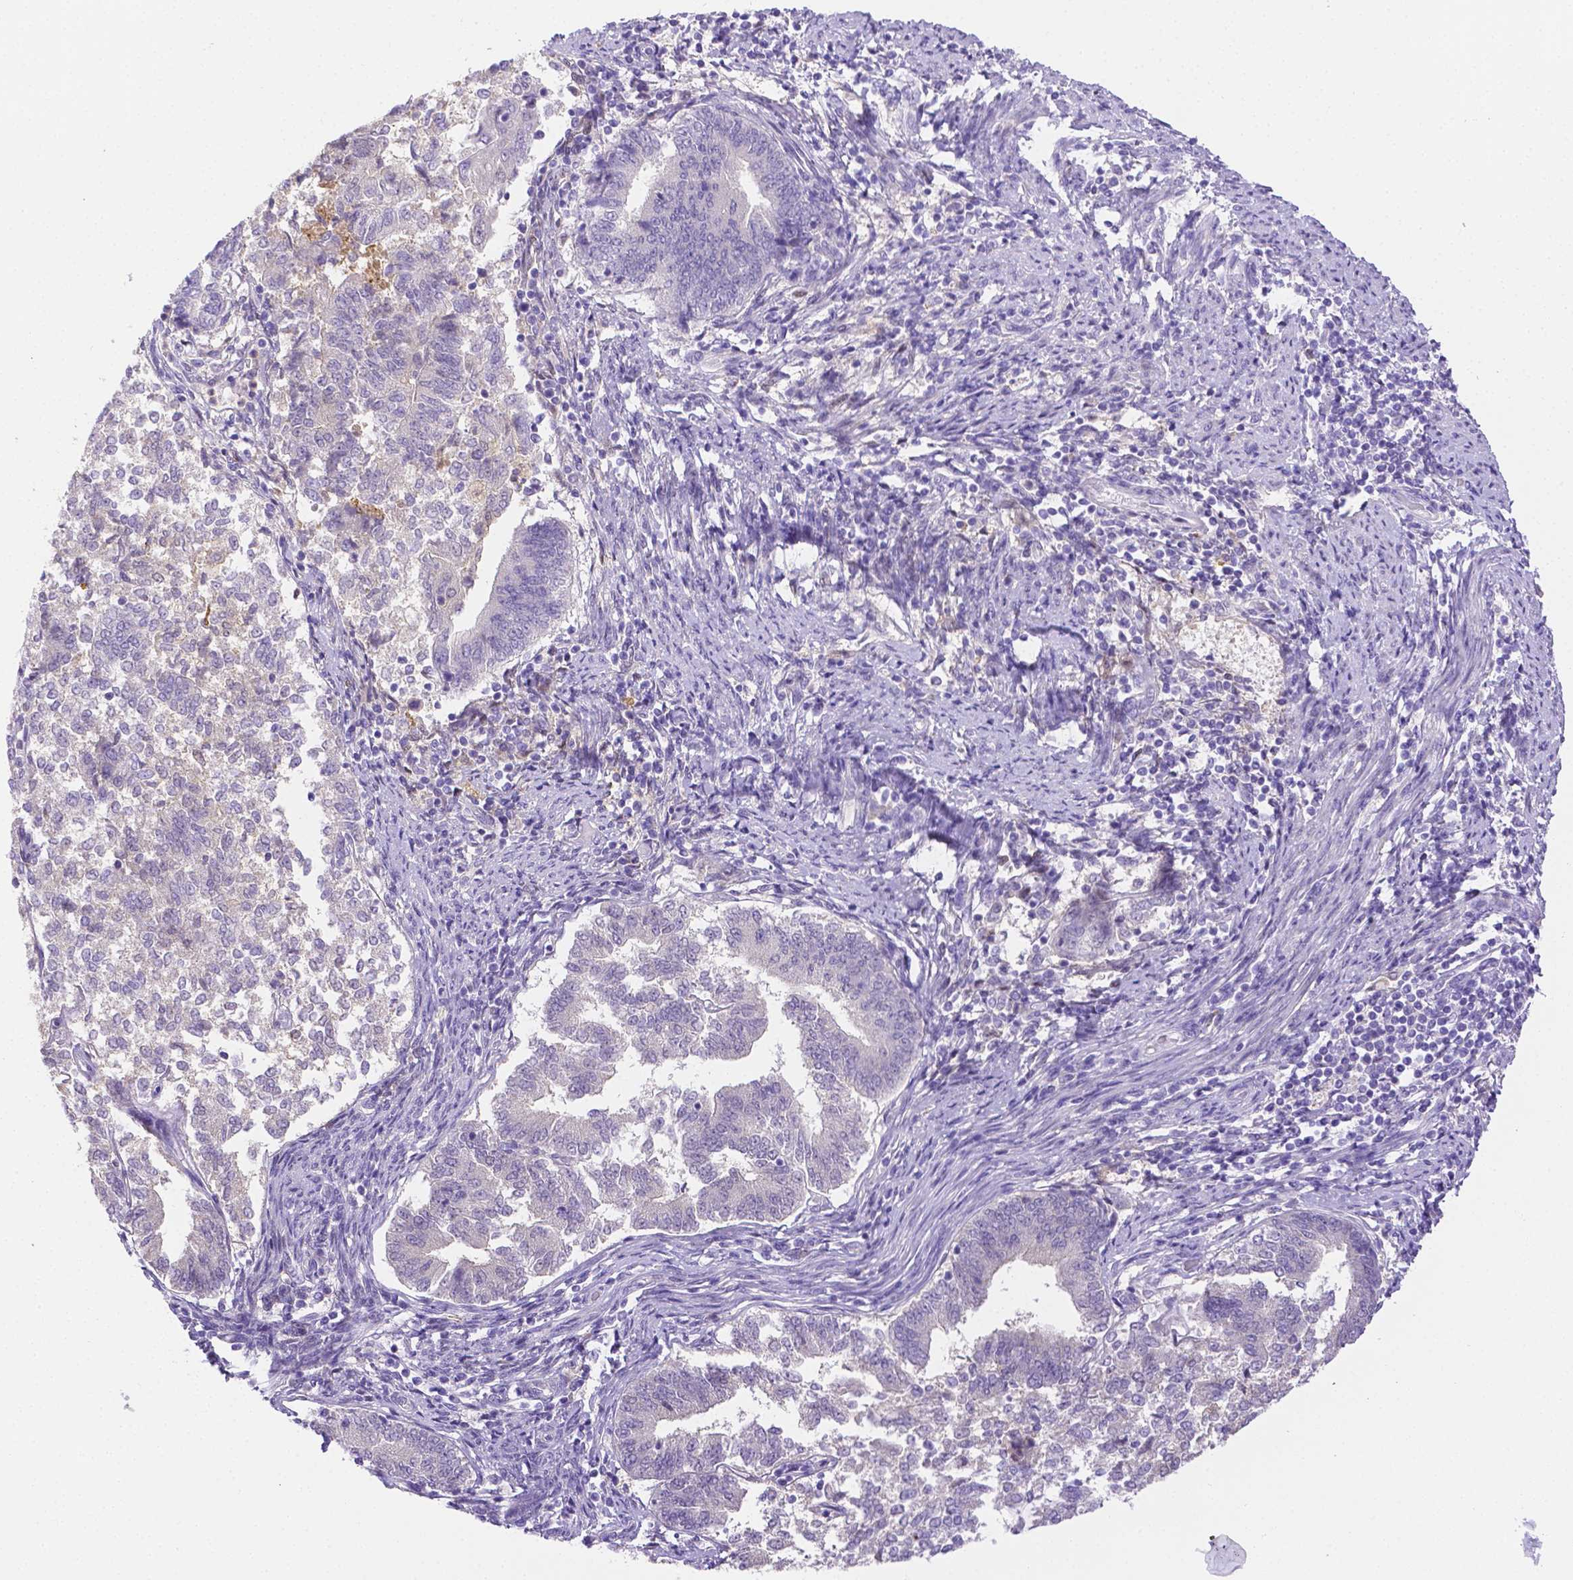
{"staining": {"intensity": "negative", "quantity": "none", "location": "none"}, "tissue": "endometrial cancer", "cell_type": "Tumor cells", "image_type": "cancer", "snomed": [{"axis": "morphology", "description": "Adenocarcinoma, NOS"}, {"axis": "topography", "description": "Endometrium"}], "caption": "Tumor cells are negative for brown protein staining in endometrial adenocarcinoma.", "gene": "NXPH2", "patient": {"sex": "female", "age": 65}}